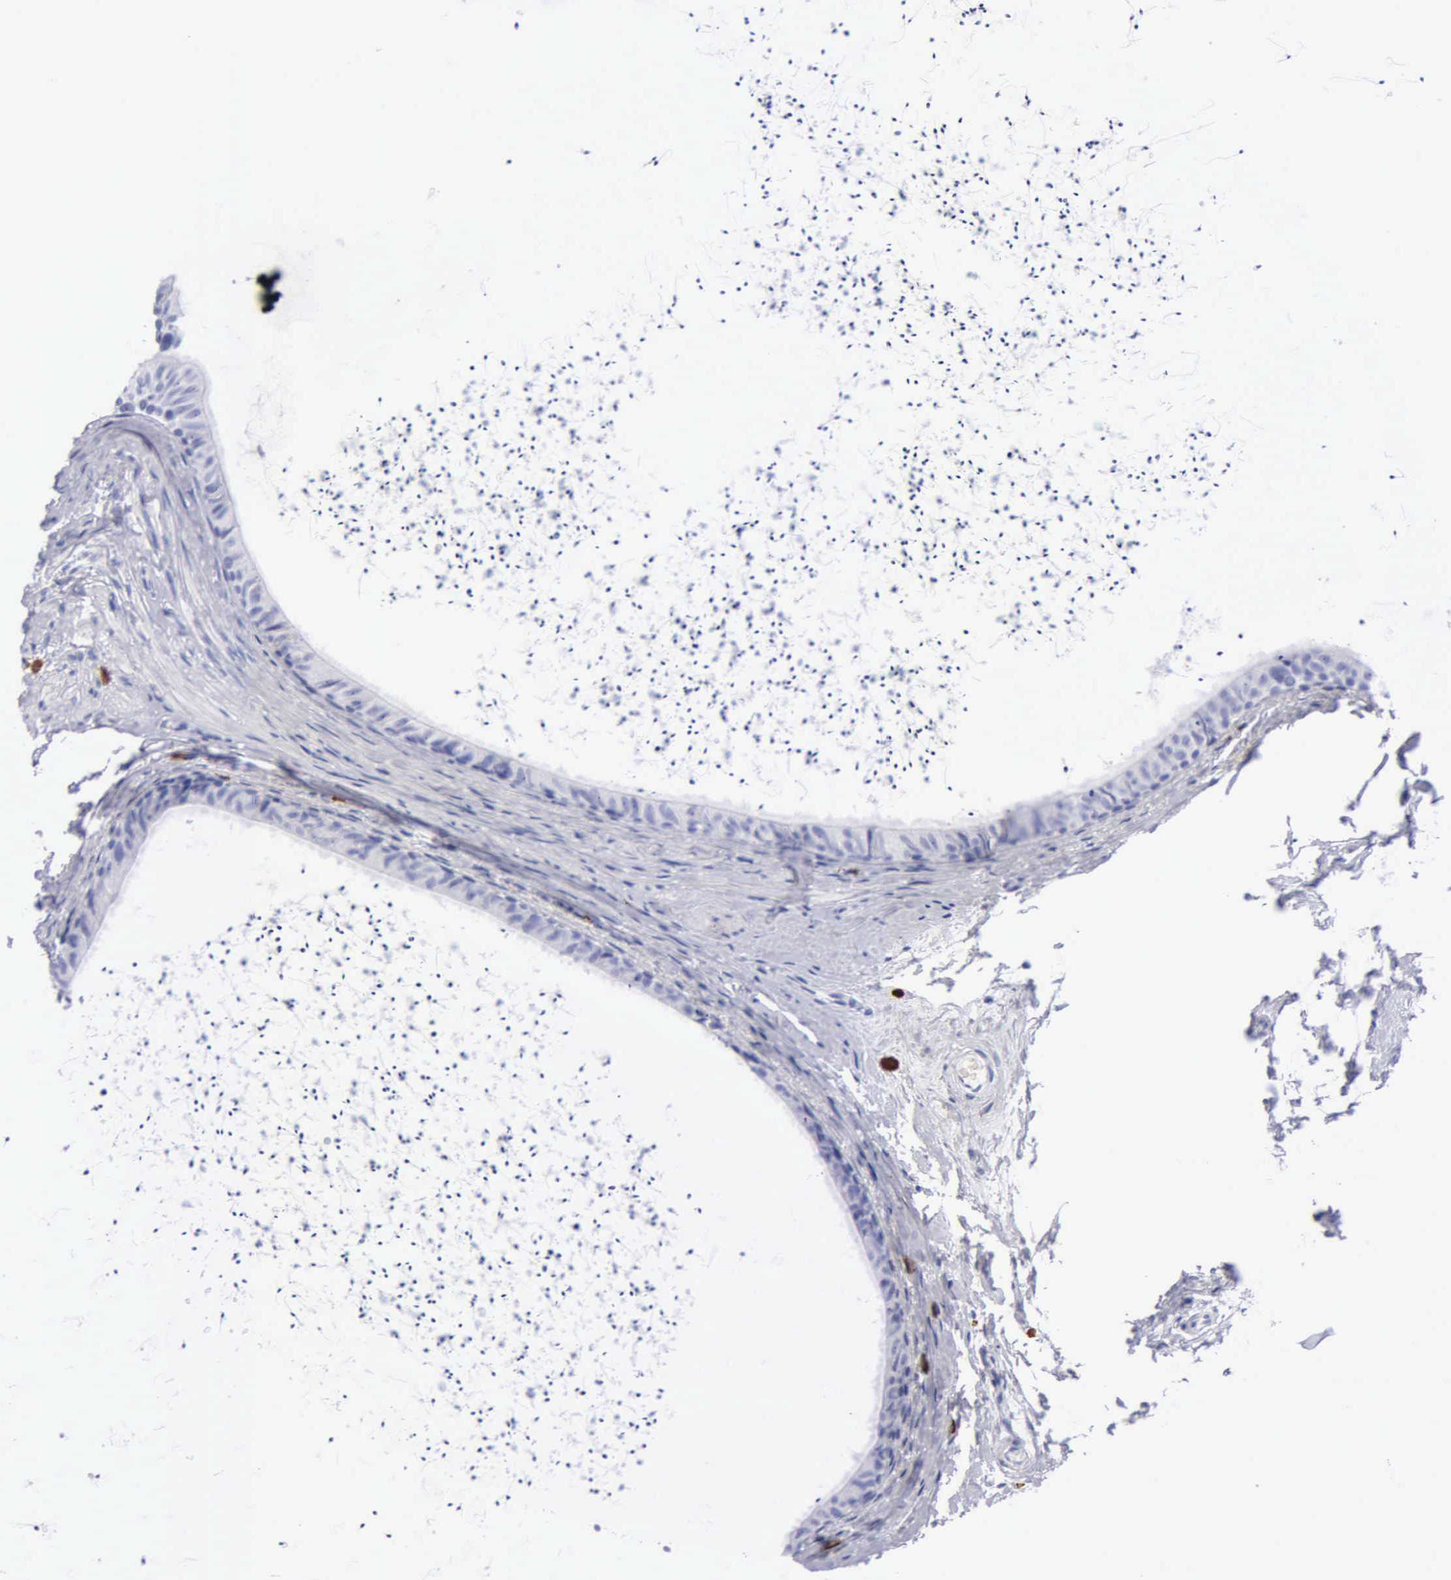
{"staining": {"intensity": "negative", "quantity": "none", "location": "none"}, "tissue": "epididymis", "cell_type": "Glandular cells", "image_type": "normal", "snomed": [{"axis": "morphology", "description": "Normal tissue, NOS"}, {"axis": "topography", "description": "Epididymis"}], "caption": "This image is of benign epididymis stained with IHC to label a protein in brown with the nuclei are counter-stained blue. There is no staining in glandular cells. Nuclei are stained in blue.", "gene": "CTSG", "patient": {"sex": "male", "age": 77}}